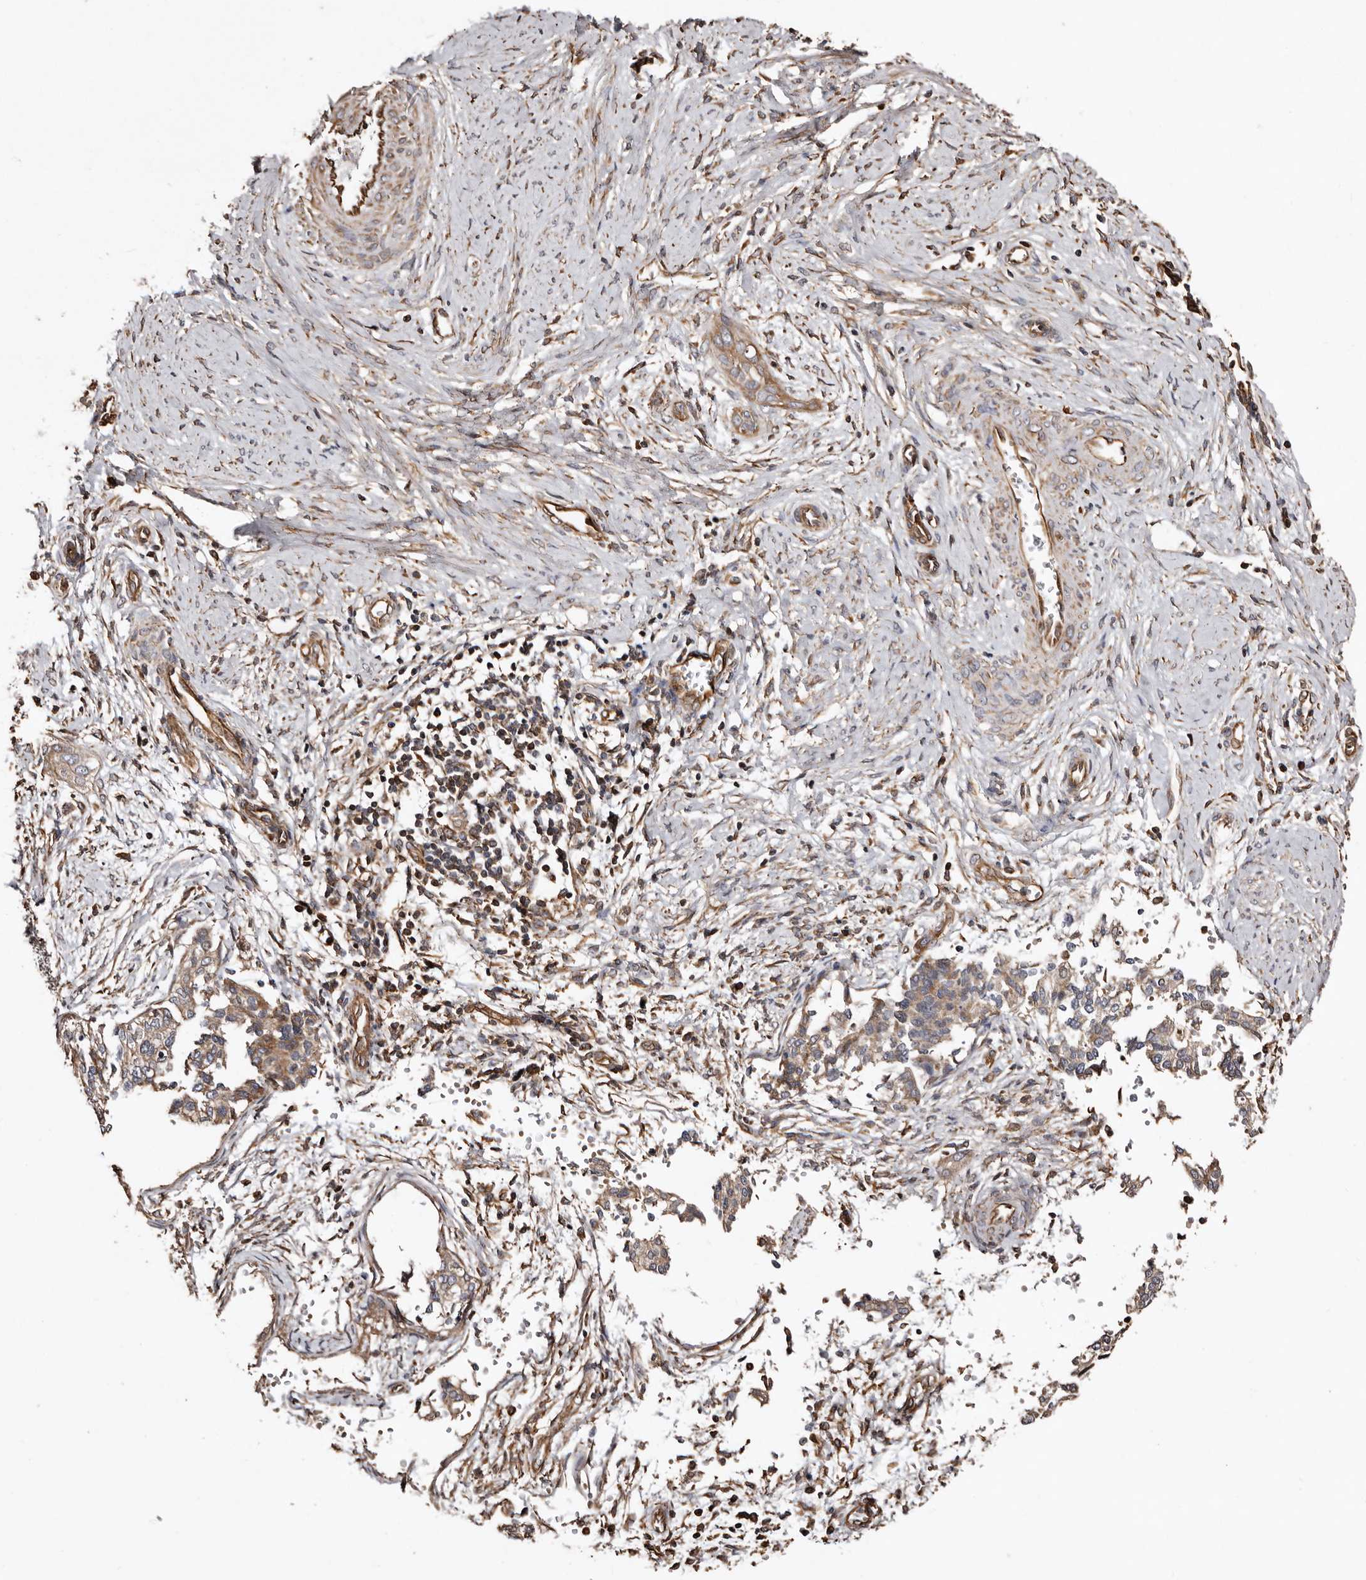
{"staining": {"intensity": "moderate", "quantity": "<25%", "location": "cytoplasmic/membranous"}, "tissue": "cervical cancer", "cell_type": "Tumor cells", "image_type": "cancer", "snomed": [{"axis": "morphology", "description": "Squamous cell carcinoma, NOS"}, {"axis": "topography", "description": "Cervix"}], "caption": "Immunohistochemistry (IHC) of cervical cancer (squamous cell carcinoma) displays low levels of moderate cytoplasmic/membranous expression in about <25% of tumor cells. Using DAB (3,3'-diaminobenzidine) (brown) and hematoxylin (blue) stains, captured at high magnification using brightfield microscopy.", "gene": "MACC1", "patient": {"sex": "female", "age": 37}}